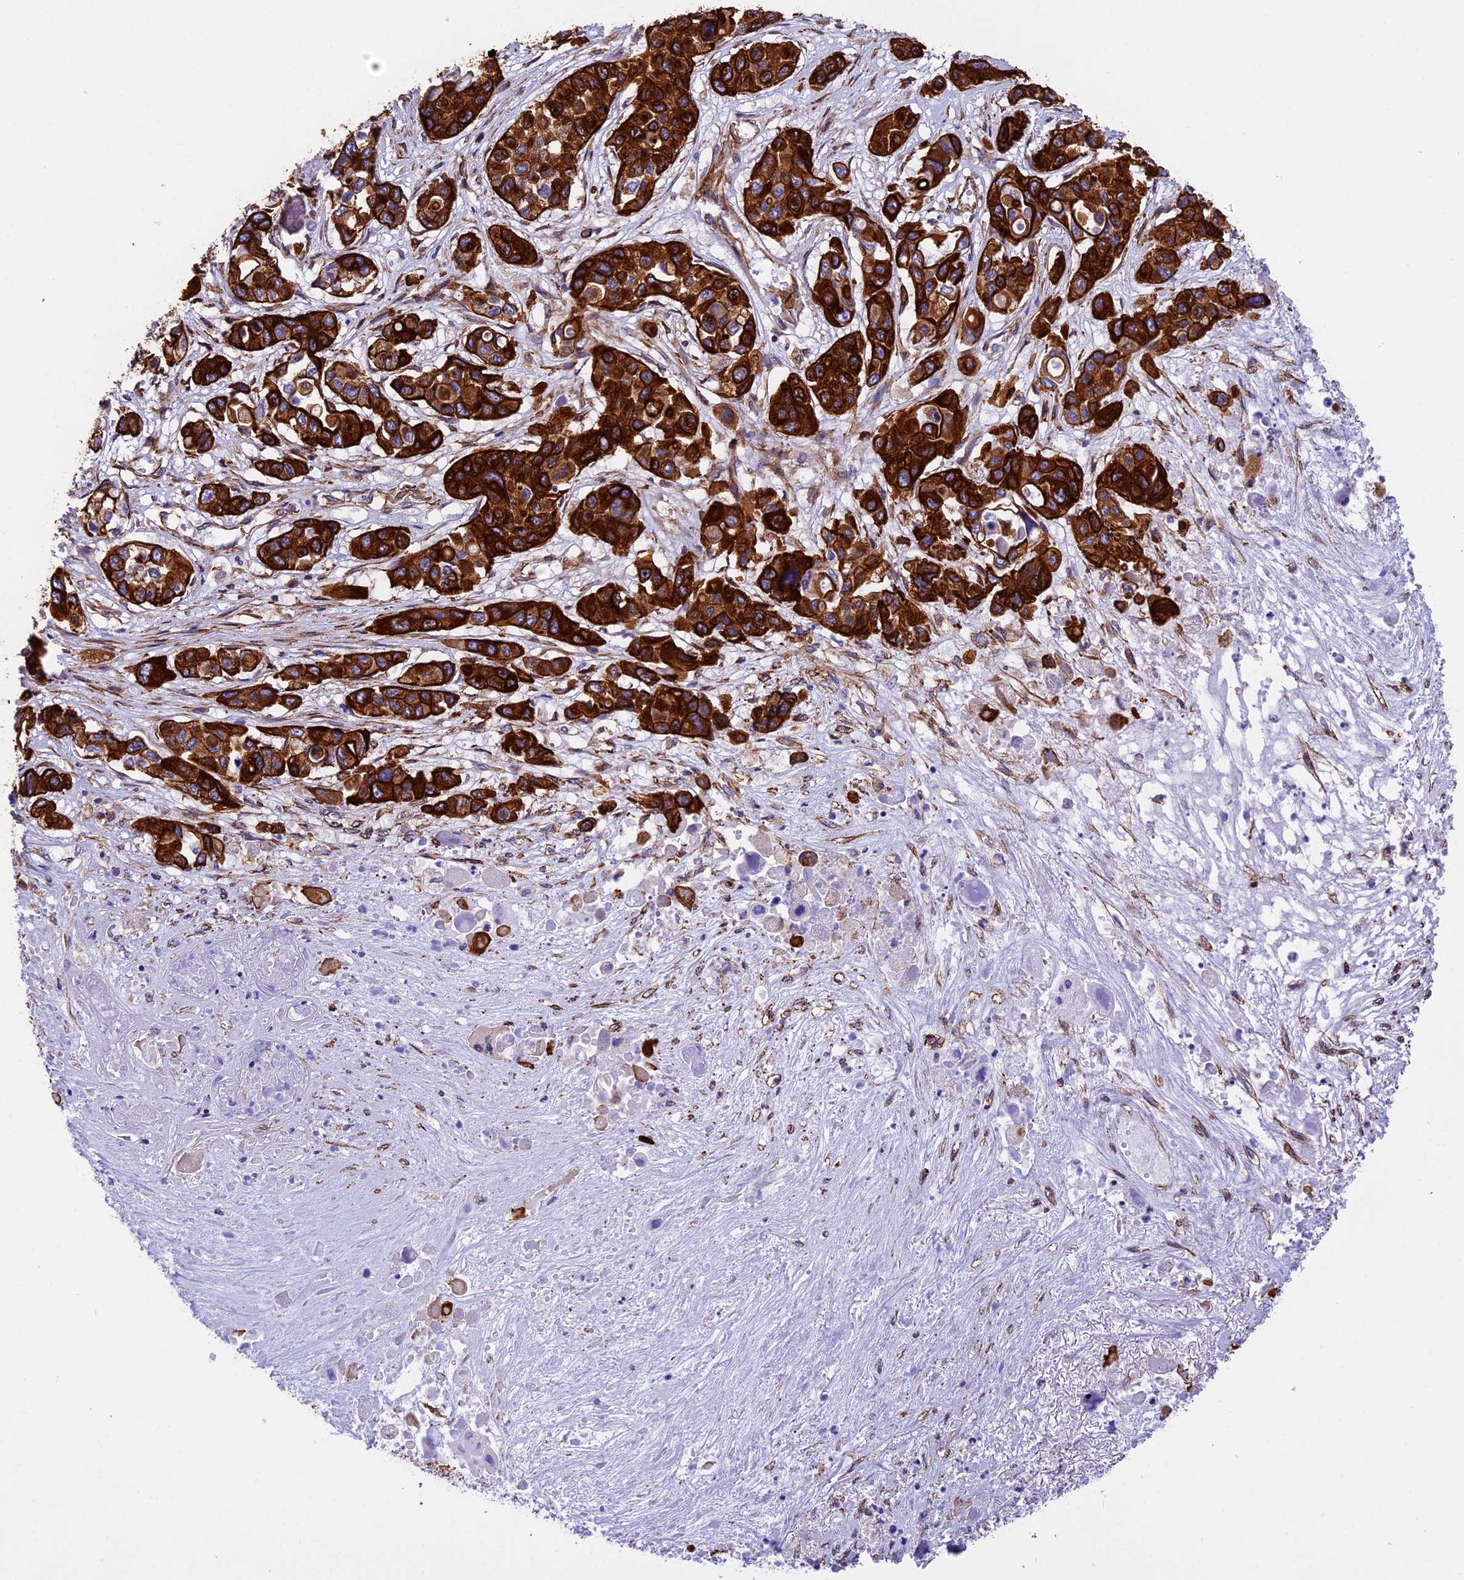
{"staining": {"intensity": "strong", "quantity": ">75%", "location": "cytoplasmic/membranous"}, "tissue": "pancreatic cancer", "cell_type": "Tumor cells", "image_type": "cancer", "snomed": [{"axis": "morphology", "description": "Adenocarcinoma, NOS"}, {"axis": "topography", "description": "Pancreas"}], "caption": "This histopathology image shows IHC staining of adenocarcinoma (pancreatic), with high strong cytoplasmic/membranous staining in about >75% of tumor cells.", "gene": "R3HDM4", "patient": {"sex": "male", "age": 92}}